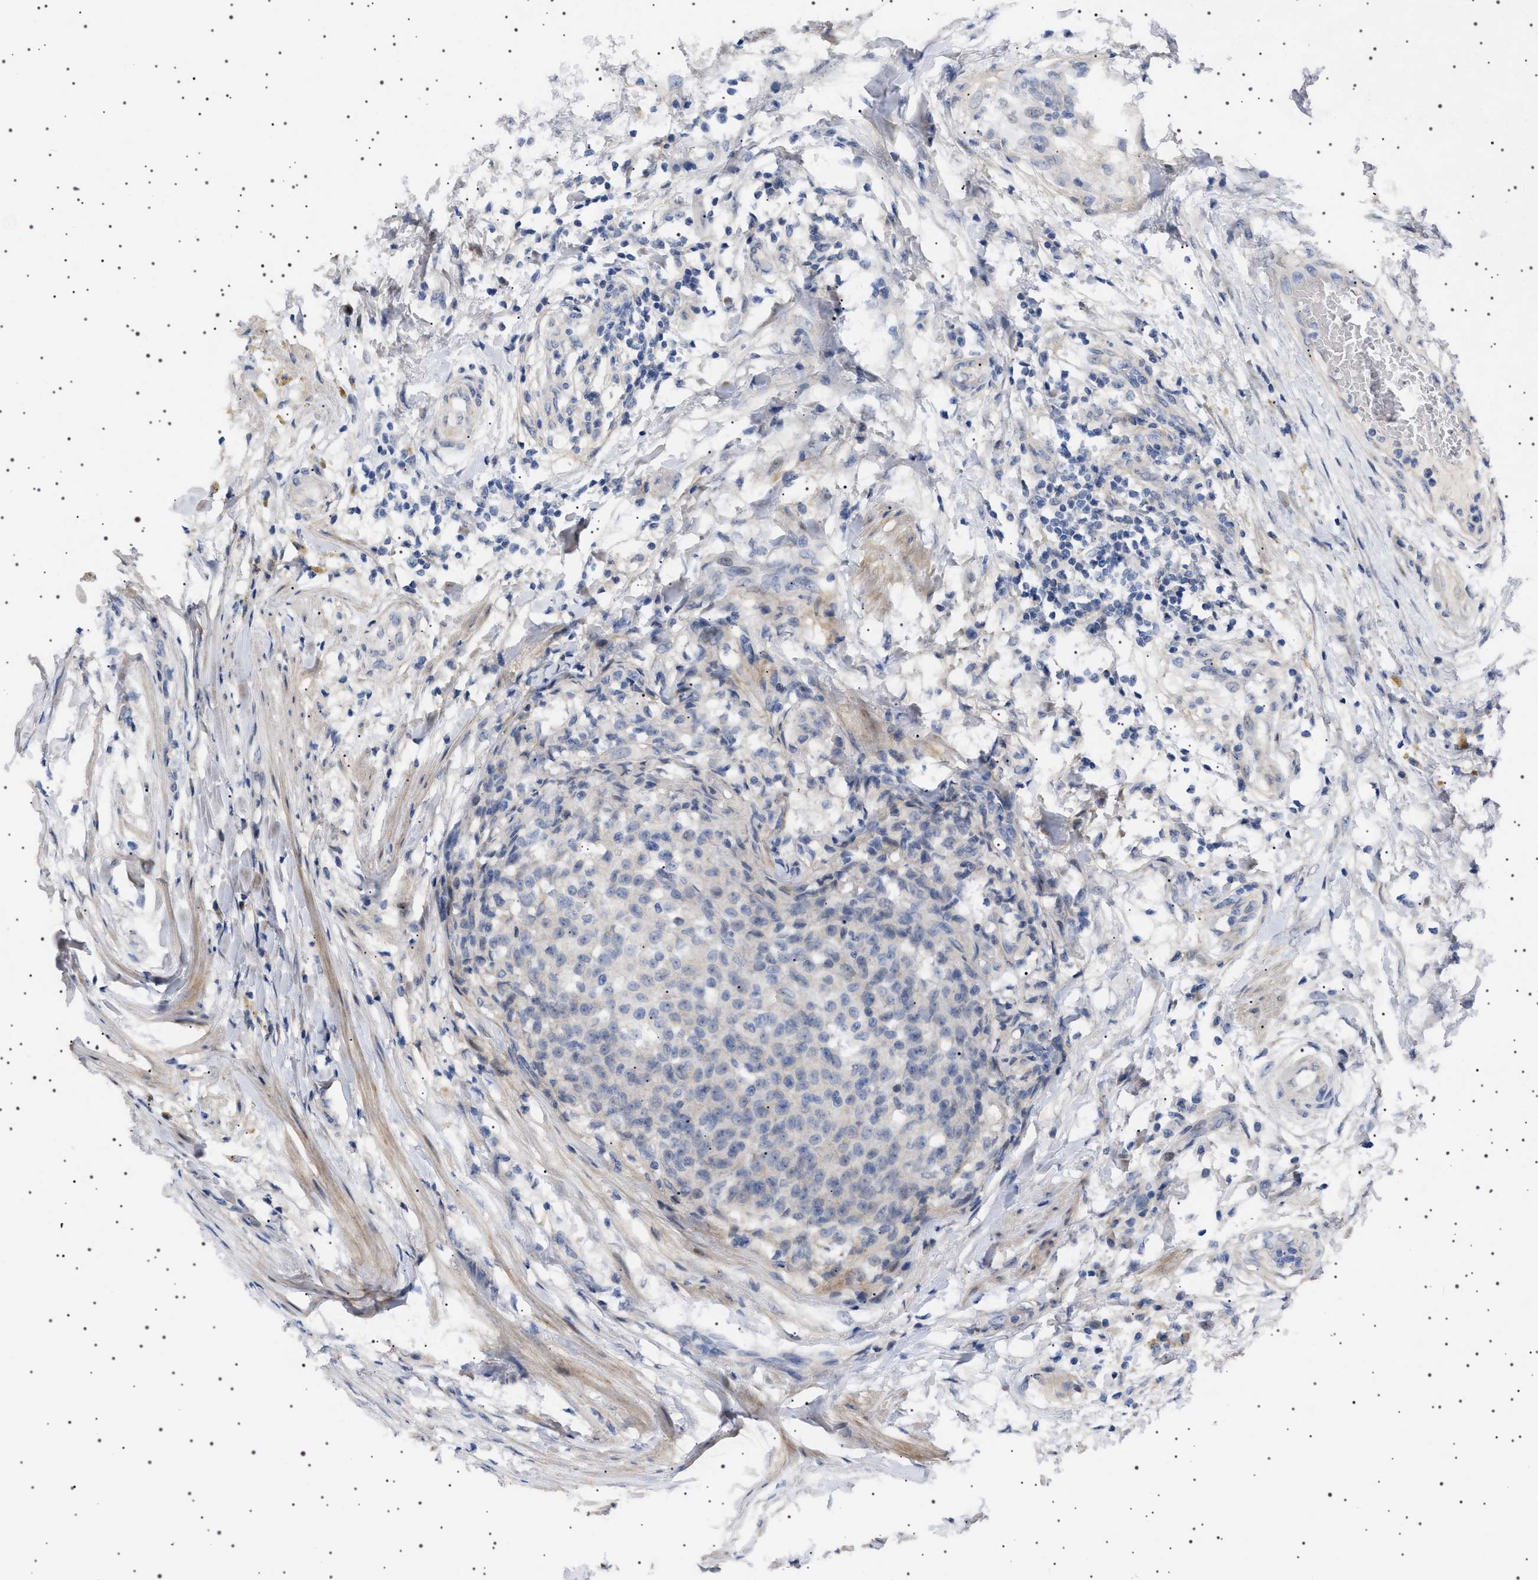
{"staining": {"intensity": "negative", "quantity": "none", "location": "none"}, "tissue": "testis cancer", "cell_type": "Tumor cells", "image_type": "cancer", "snomed": [{"axis": "morphology", "description": "Seminoma, NOS"}, {"axis": "topography", "description": "Testis"}], "caption": "A high-resolution micrograph shows IHC staining of testis seminoma, which reveals no significant staining in tumor cells. The staining was performed using DAB (3,3'-diaminobenzidine) to visualize the protein expression in brown, while the nuclei were stained in blue with hematoxylin (Magnification: 20x).", "gene": "HTR1A", "patient": {"sex": "male", "age": 59}}